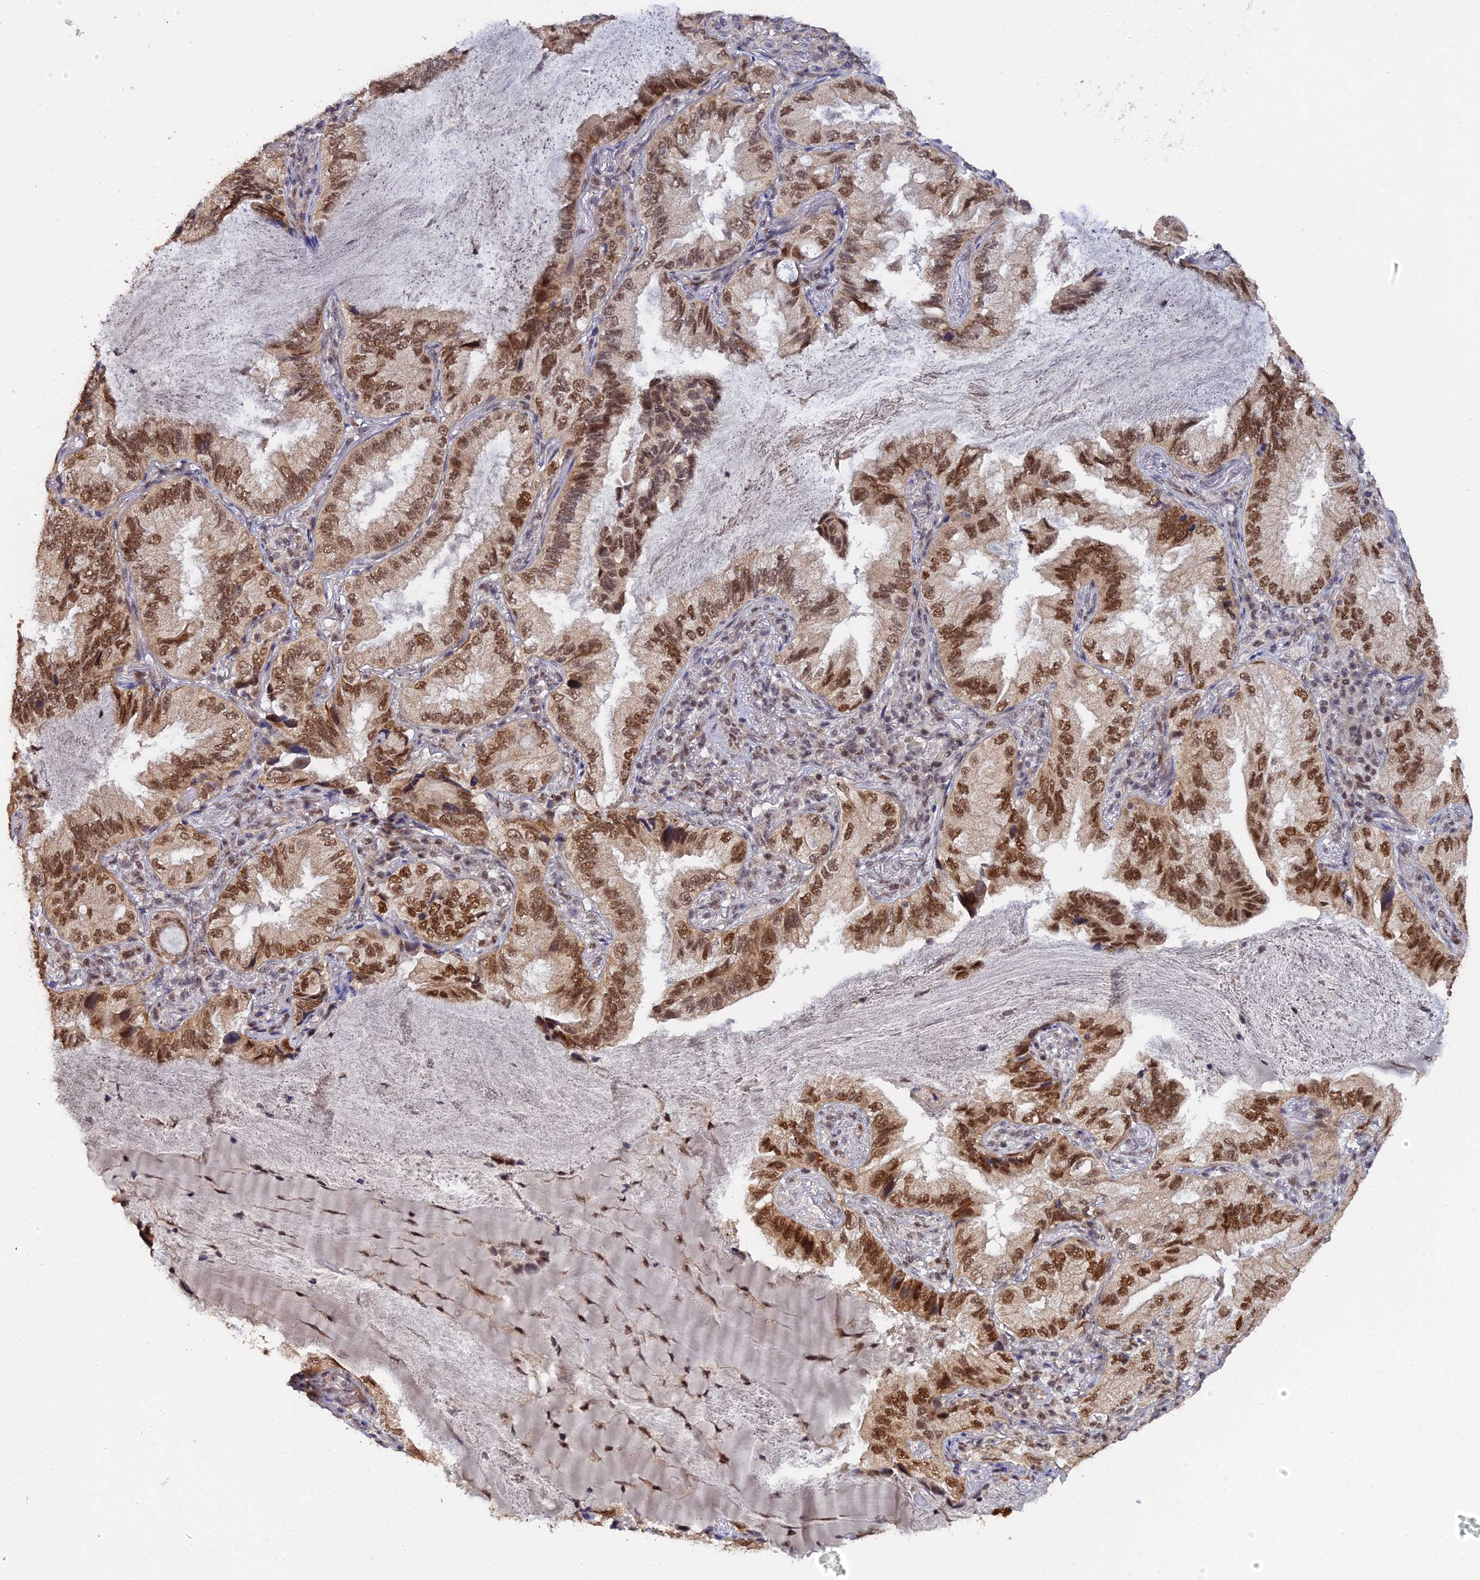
{"staining": {"intensity": "moderate", "quantity": ">75%", "location": "nuclear"}, "tissue": "lung cancer", "cell_type": "Tumor cells", "image_type": "cancer", "snomed": [{"axis": "morphology", "description": "Adenocarcinoma, NOS"}, {"axis": "topography", "description": "Lung"}], "caption": "Immunohistochemical staining of human adenocarcinoma (lung) exhibits medium levels of moderate nuclear expression in about >75% of tumor cells.", "gene": "ERCC5", "patient": {"sex": "female", "age": 69}}